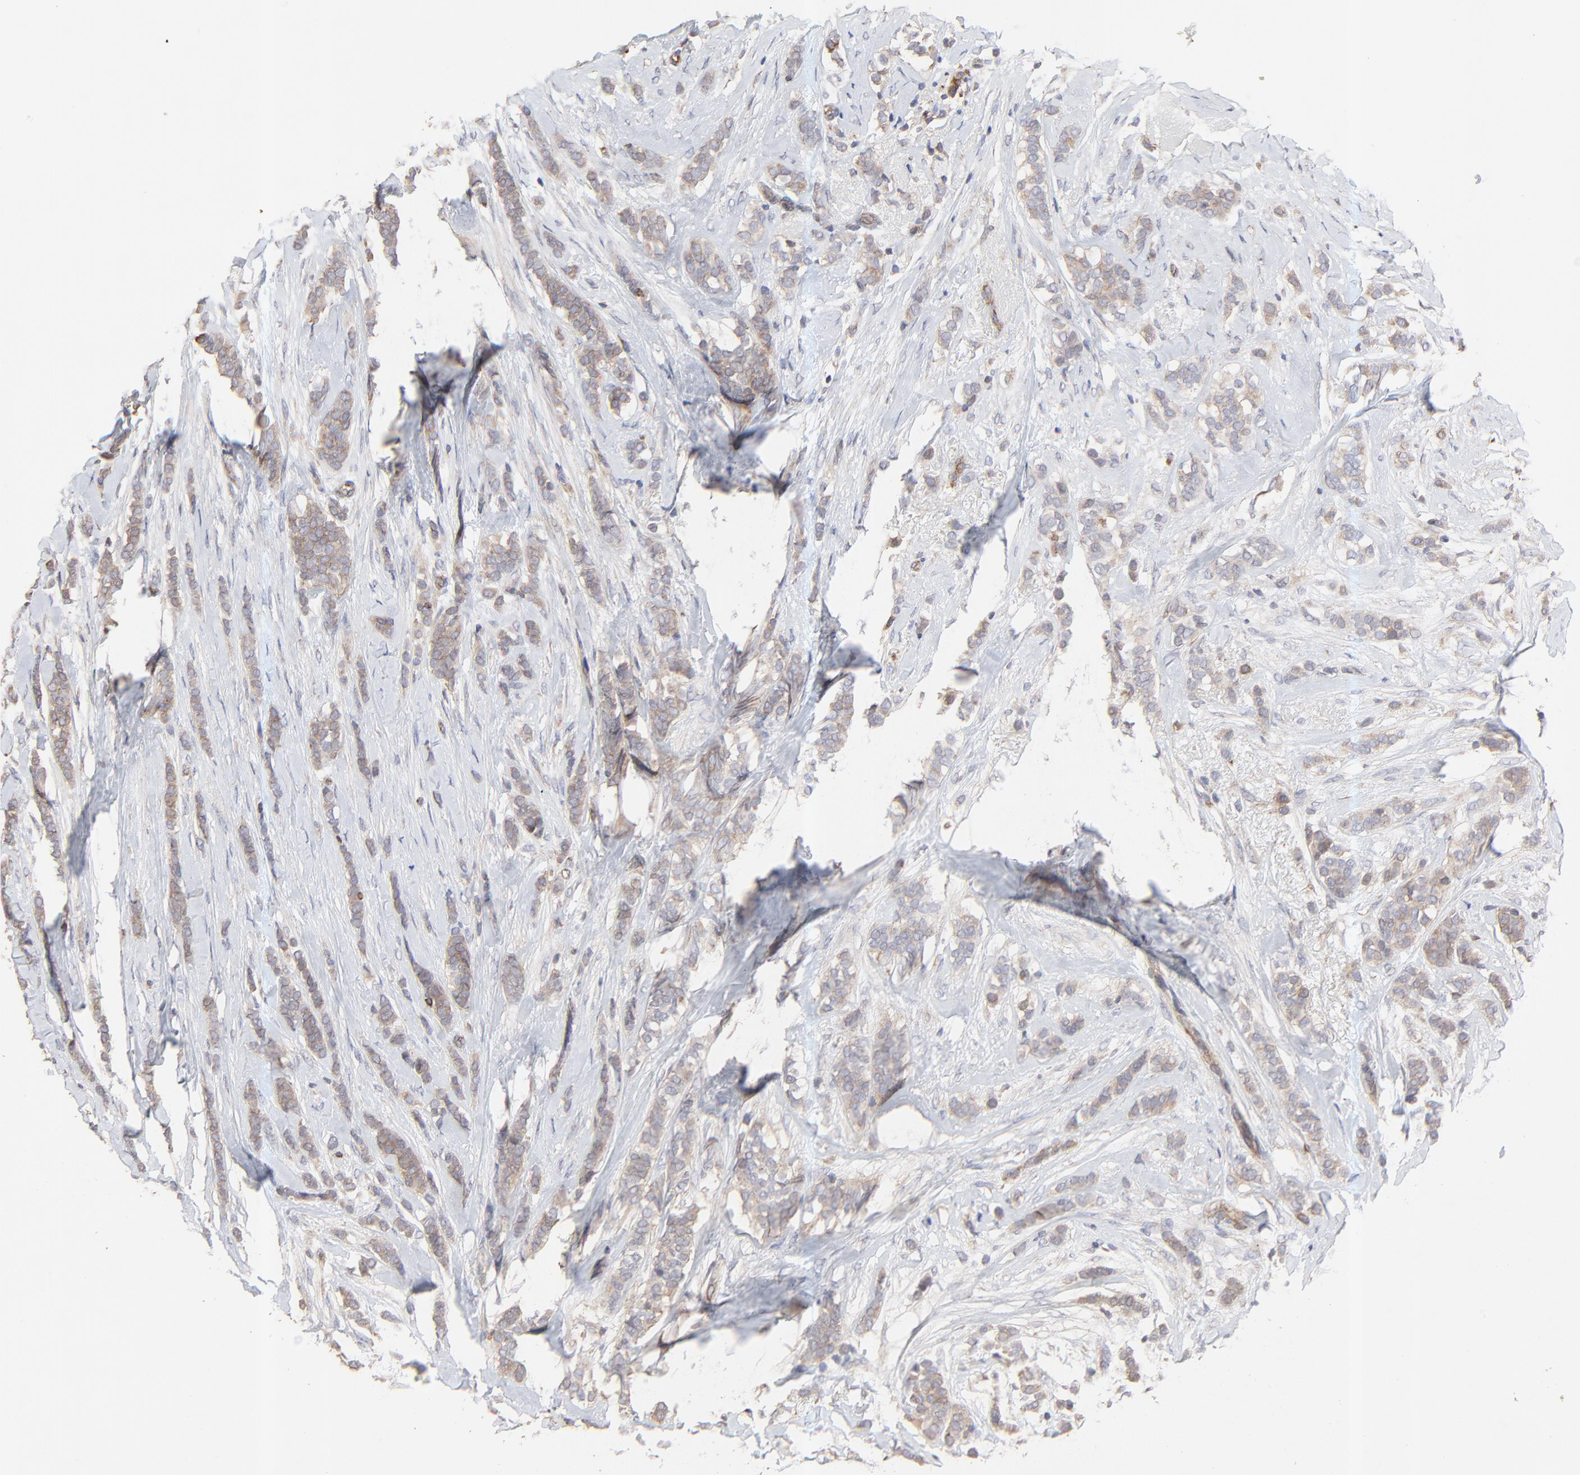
{"staining": {"intensity": "moderate", "quantity": ">75%", "location": "cytoplasmic/membranous"}, "tissue": "breast cancer", "cell_type": "Tumor cells", "image_type": "cancer", "snomed": [{"axis": "morphology", "description": "Lobular carcinoma"}, {"axis": "topography", "description": "Breast"}], "caption": "Breast lobular carcinoma was stained to show a protein in brown. There is medium levels of moderate cytoplasmic/membranous staining in approximately >75% of tumor cells.", "gene": "RAB9A", "patient": {"sex": "female", "age": 56}}